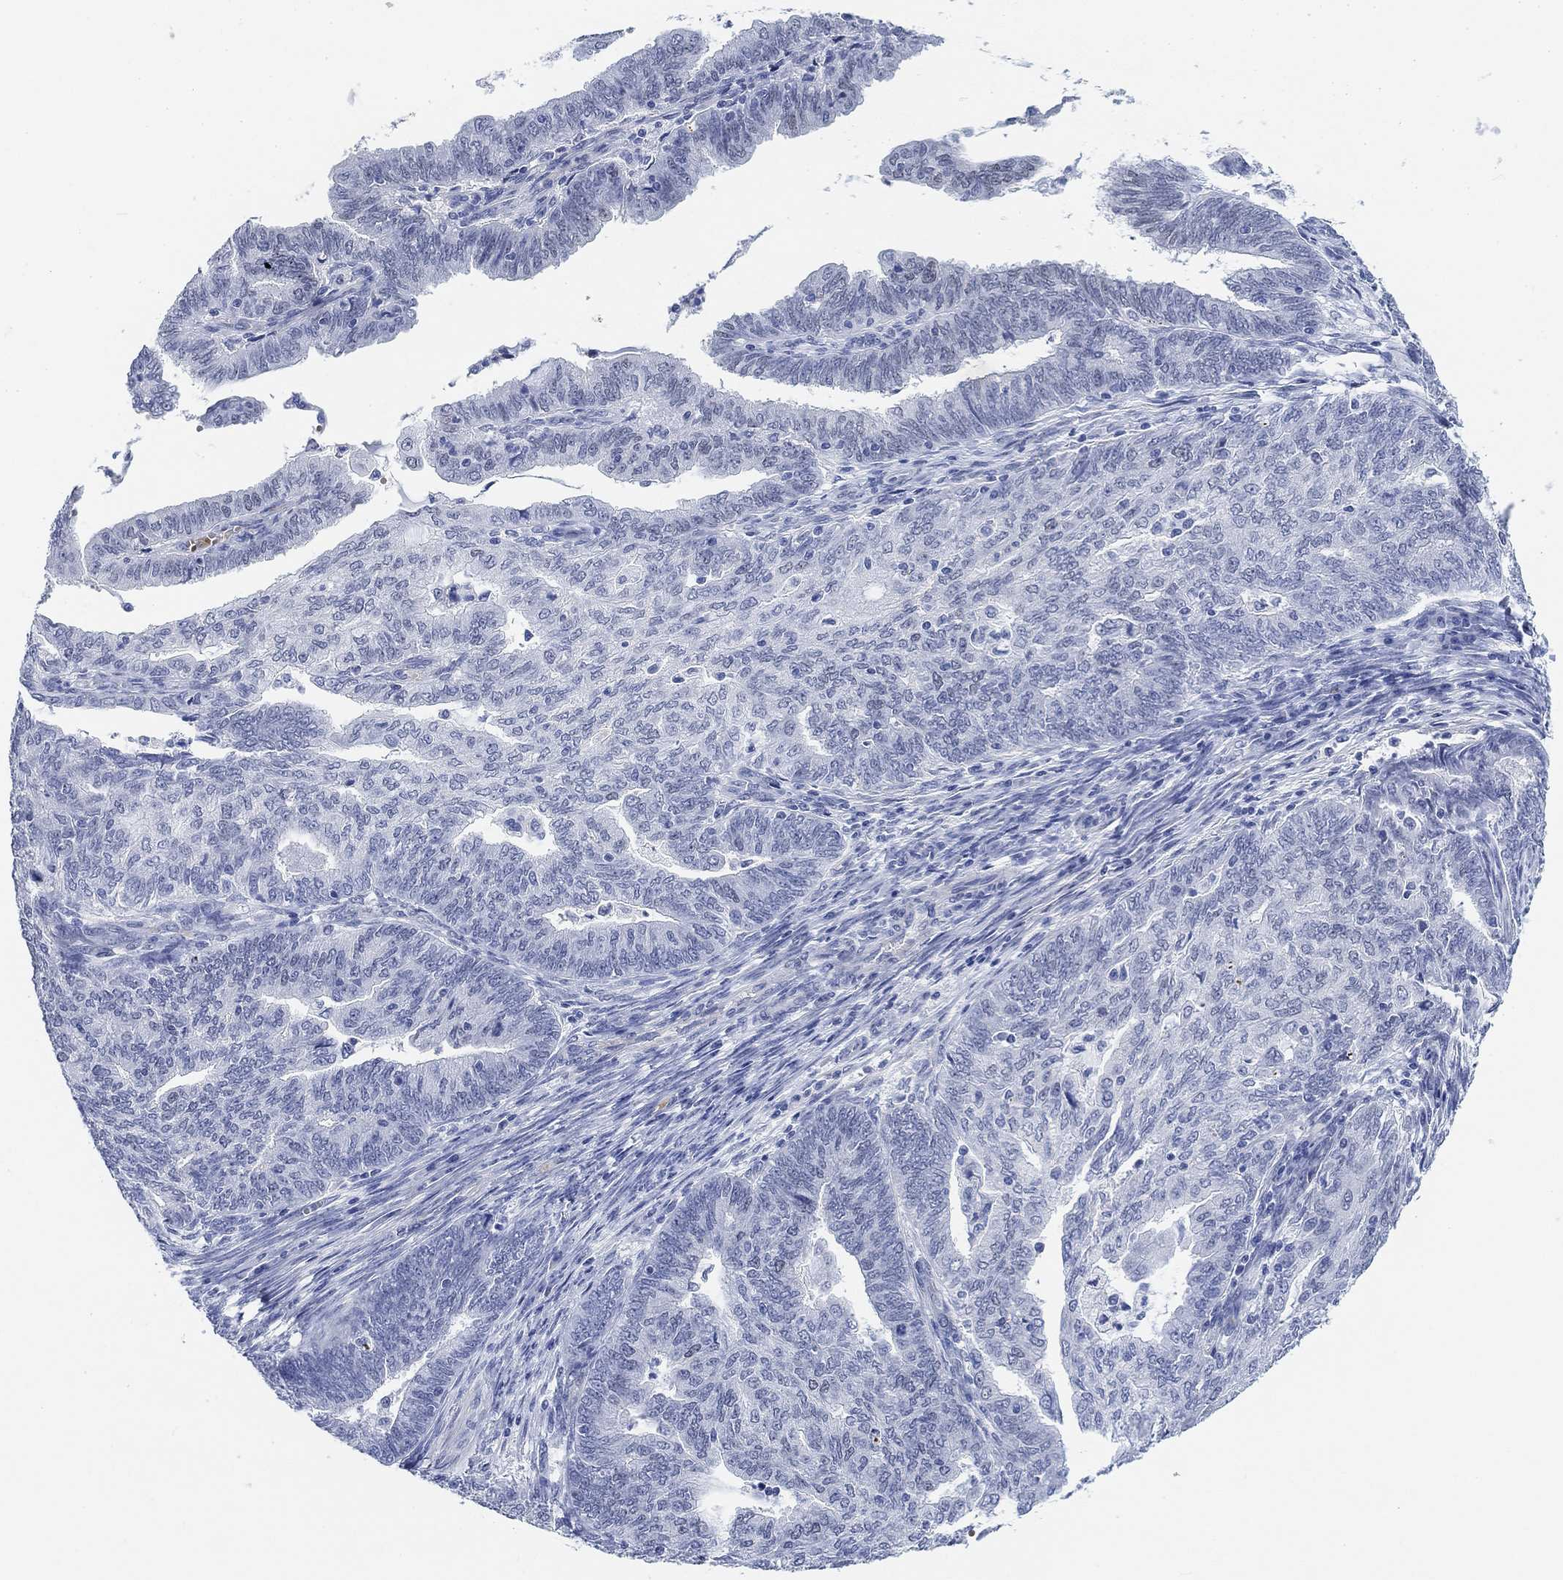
{"staining": {"intensity": "negative", "quantity": "none", "location": "none"}, "tissue": "endometrial cancer", "cell_type": "Tumor cells", "image_type": "cancer", "snomed": [{"axis": "morphology", "description": "Adenocarcinoma, NOS"}, {"axis": "topography", "description": "Endometrium"}], "caption": "Tumor cells show no significant protein staining in endometrial cancer.", "gene": "PAX6", "patient": {"sex": "female", "age": 82}}